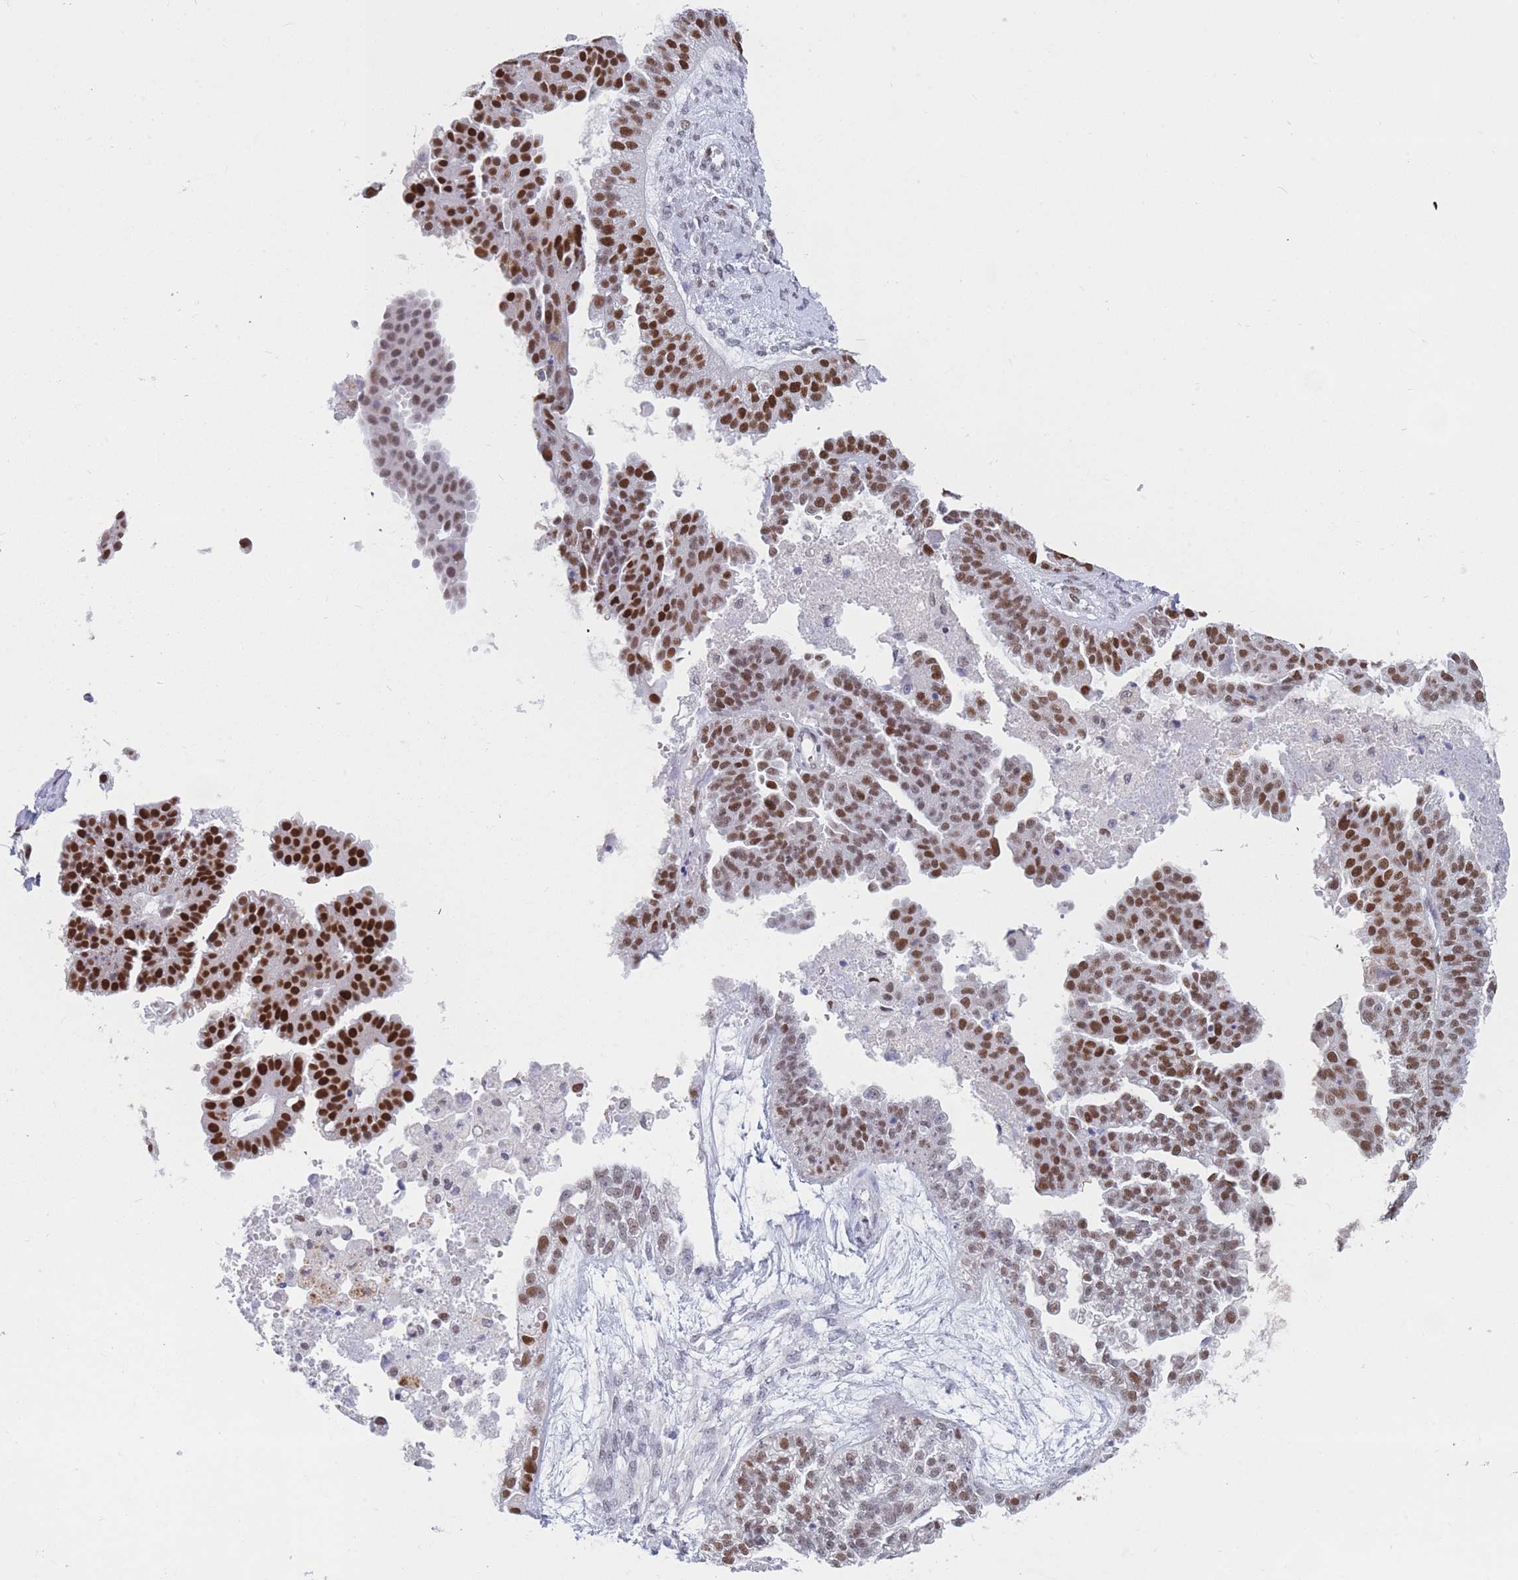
{"staining": {"intensity": "strong", "quantity": ">75%", "location": "nuclear"}, "tissue": "ovarian cancer", "cell_type": "Tumor cells", "image_type": "cancer", "snomed": [{"axis": "morphology", "description": "Cystadenocarcinoma, serous, NOS"}, {"axis": "topography", "description": "Ovary"}], "caption": "Tumor cells display strong nuclear expression in approximately >75% of cells in ovarian cancer. (brown staining indicates protein expression, while blue staining denotes nuclei).", "gene": "NASP", "patient": {"sex": "female", "age": 58}}